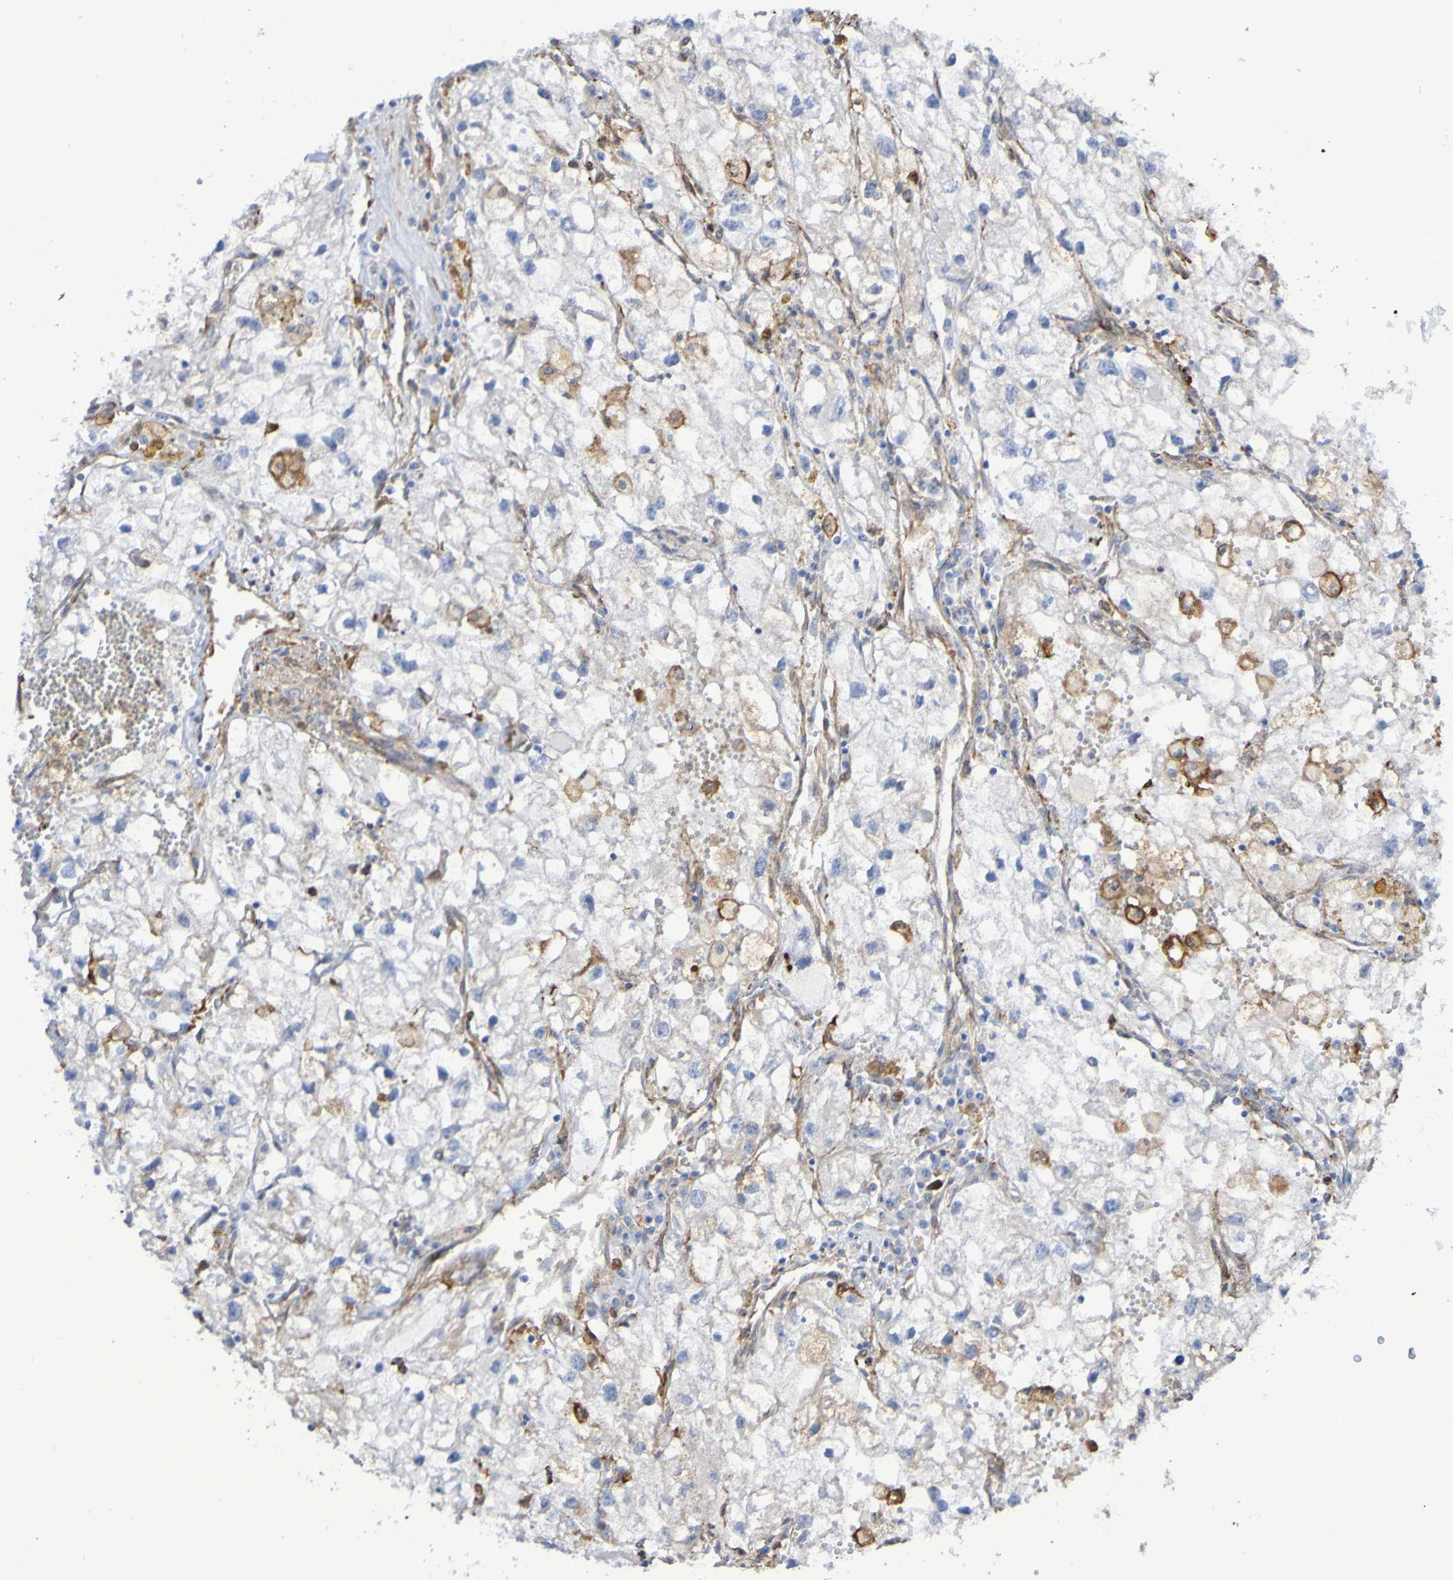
{"staining": {"intensity": "weak", "quantity": "<25%", "location": "cytoplasmic/membranous"}, "tissue": "renal cancer", "cell_type": "Tumor cells", "image_type": "cancer", "snomed": [{"axis": "morphology", "description": "Adenocarcinoma, NOS"}, {"axis": "topography", "description": "Kidney"}], "caption": "The immunohistochemistry (IHC) photomicrograph has no significant expression in tumor cells of adenocarcinoma (renal) tissue.", "gene": "SCRG1", "patient": {"sex": "female", "age": 70}}